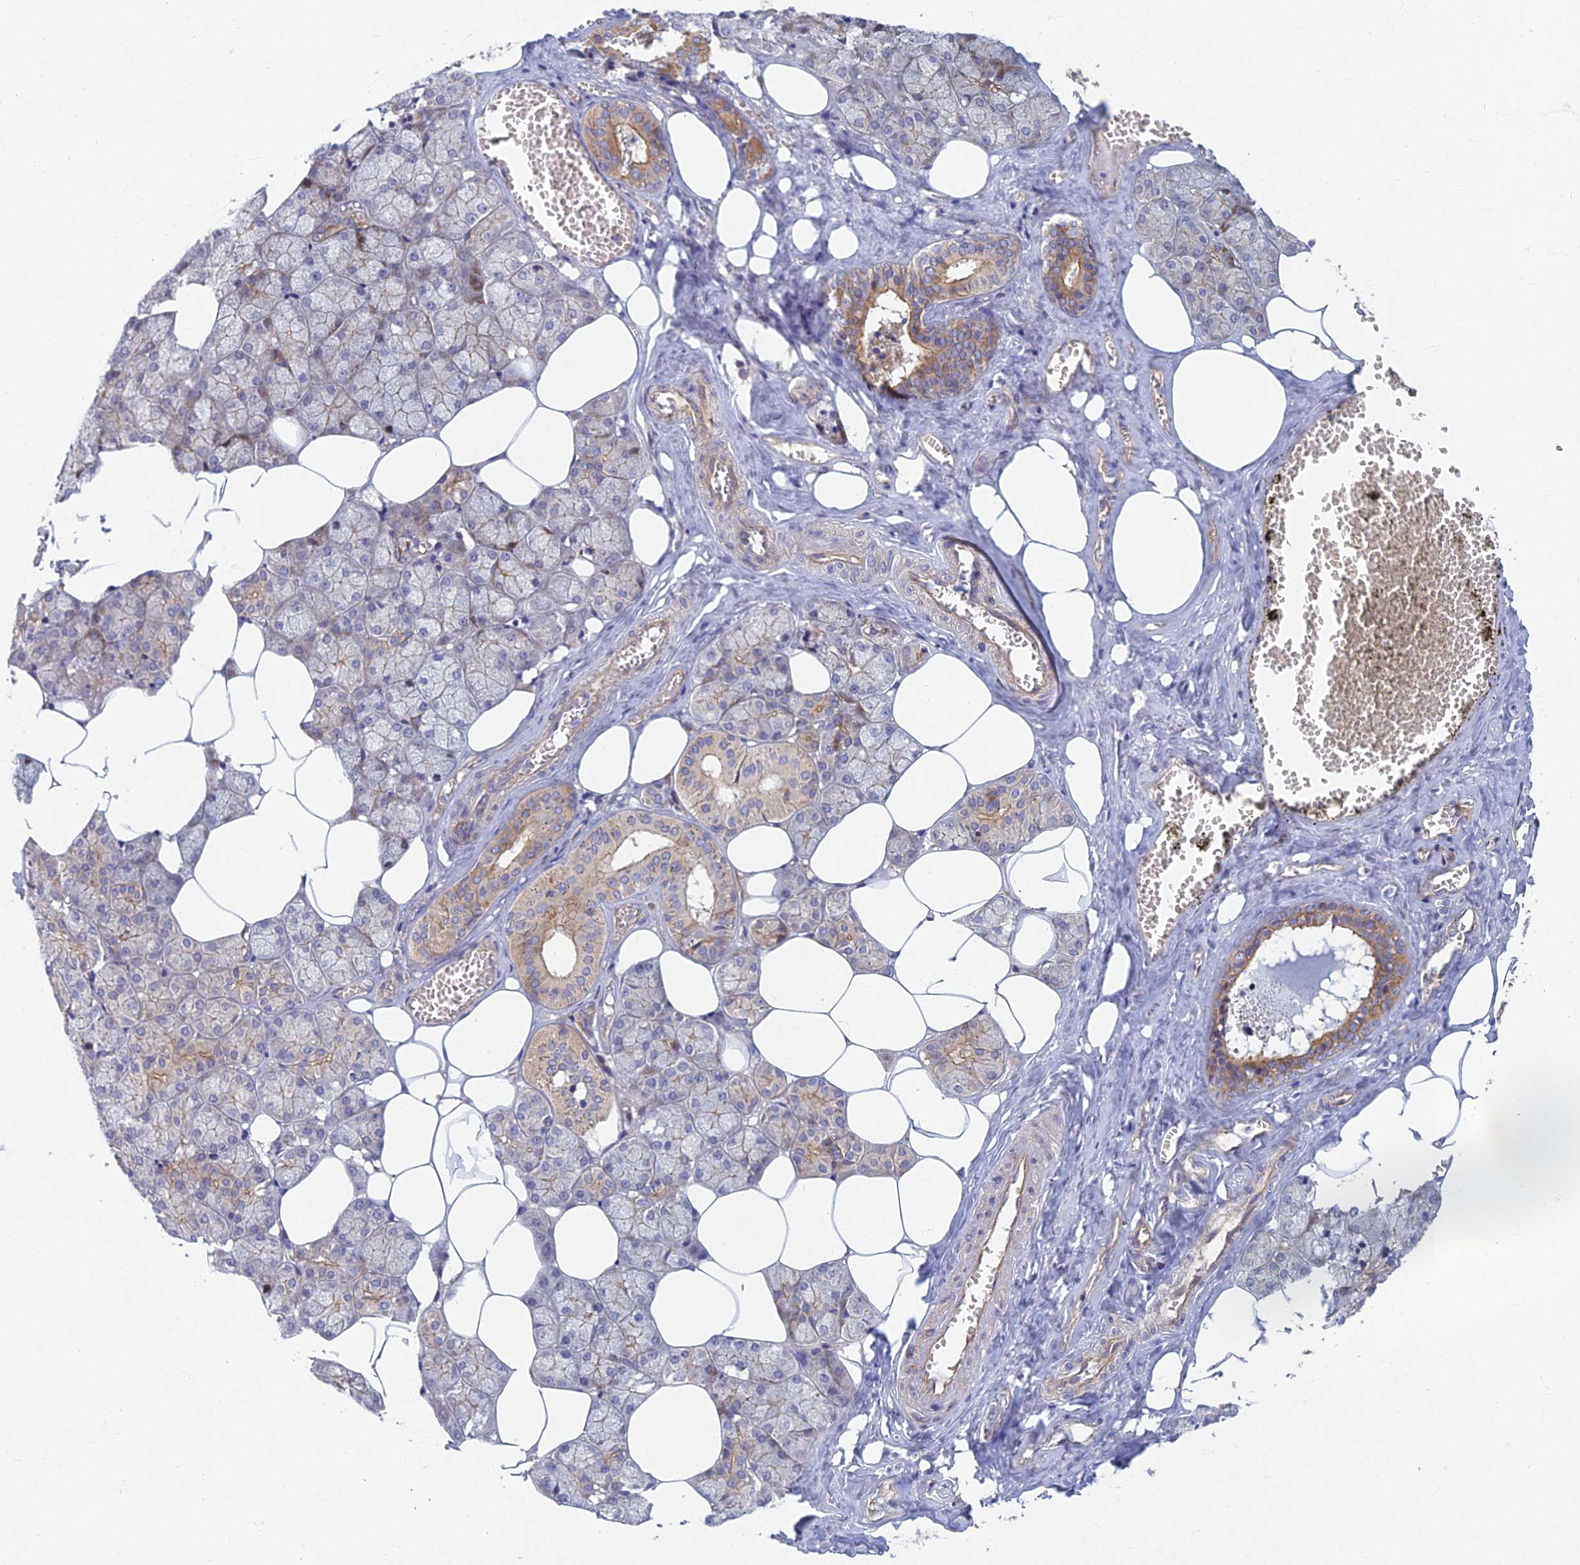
{"staining": {"intensity": "moderate", "quantity": "25%-75%", "location": "cytoplasmic/membranous"}, "tissue": "salivary gland", "cell_type": "Glandular cells", "image_type": "normal", "snomed": [{"axis": "morphology", "description": "Normal tissue, NOS"}, {"axis": "topography", "description": "Salivary gland"}], "caption": "High-power microscopy captured an IHC image of normal salivary gland, revealing moderate cytoplasmic/membranous positivity in about 25%-75% of glandular cells. The staining was performed using DAB, with brown indicating positive protein expression. Nuclei are stained blue with hematoxylin.", "gene": "RHBDL2", "patient": {"sex": "male", "age": 62}}